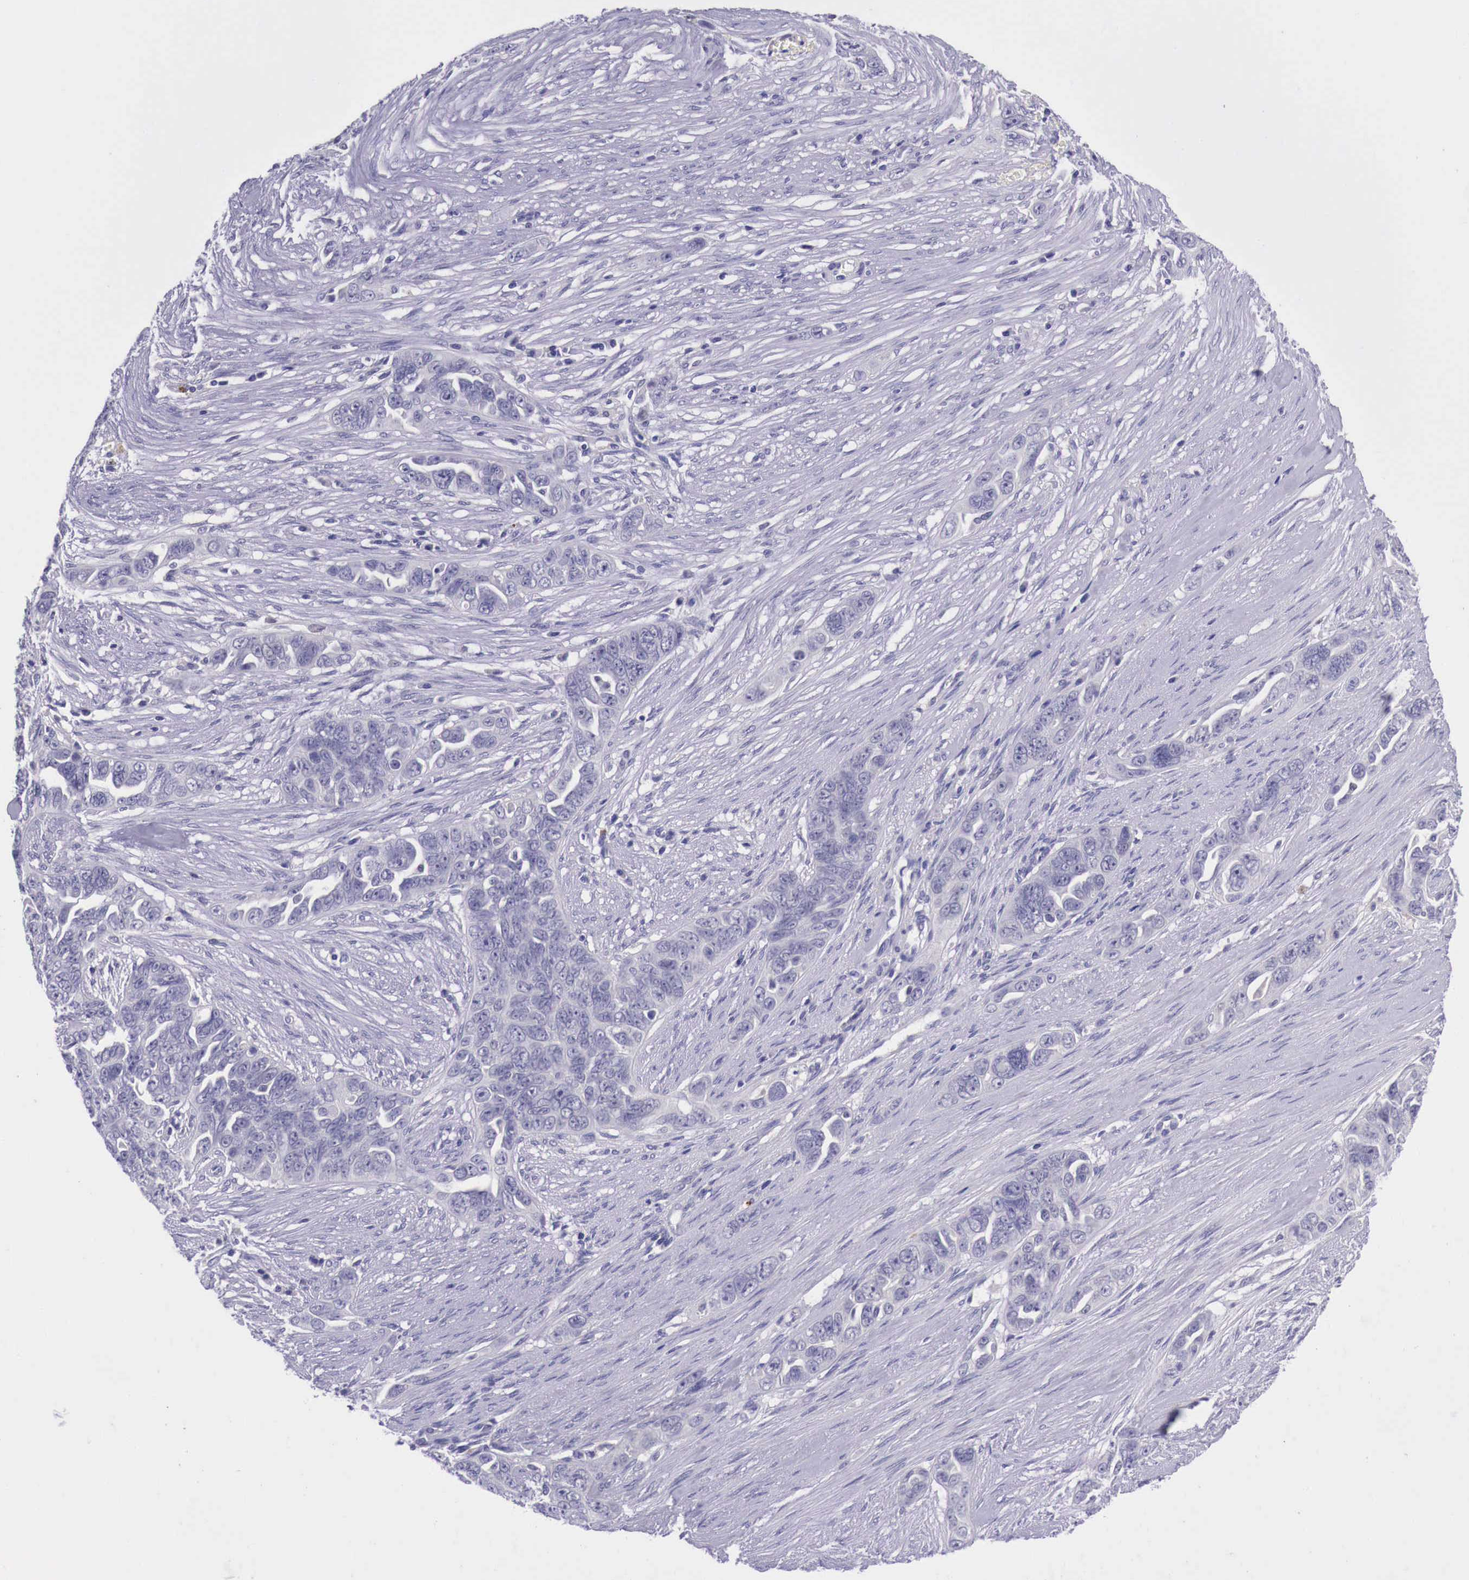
{"staining": {"intensity": "negative", "quantity": "none", "location": "none"}, "tissue": "ovarian cancer", "cell_type": "Tumor cells", "image_type": "cancer", "snomed": [{"axis": "morphology", "description": "Cystadenocarcinoma, serous, NOS"}, {"axis": "topography", "description": "Ovary"}], "caption": "The IHC micrograph has no significant staining in tumor cells of ovarian serous cystadenocarcinoma tissue. (IHC, brightfield microscopy, high magnification).", "gene": "BCL6", "patient": {"sex": "female", "age": 63}}